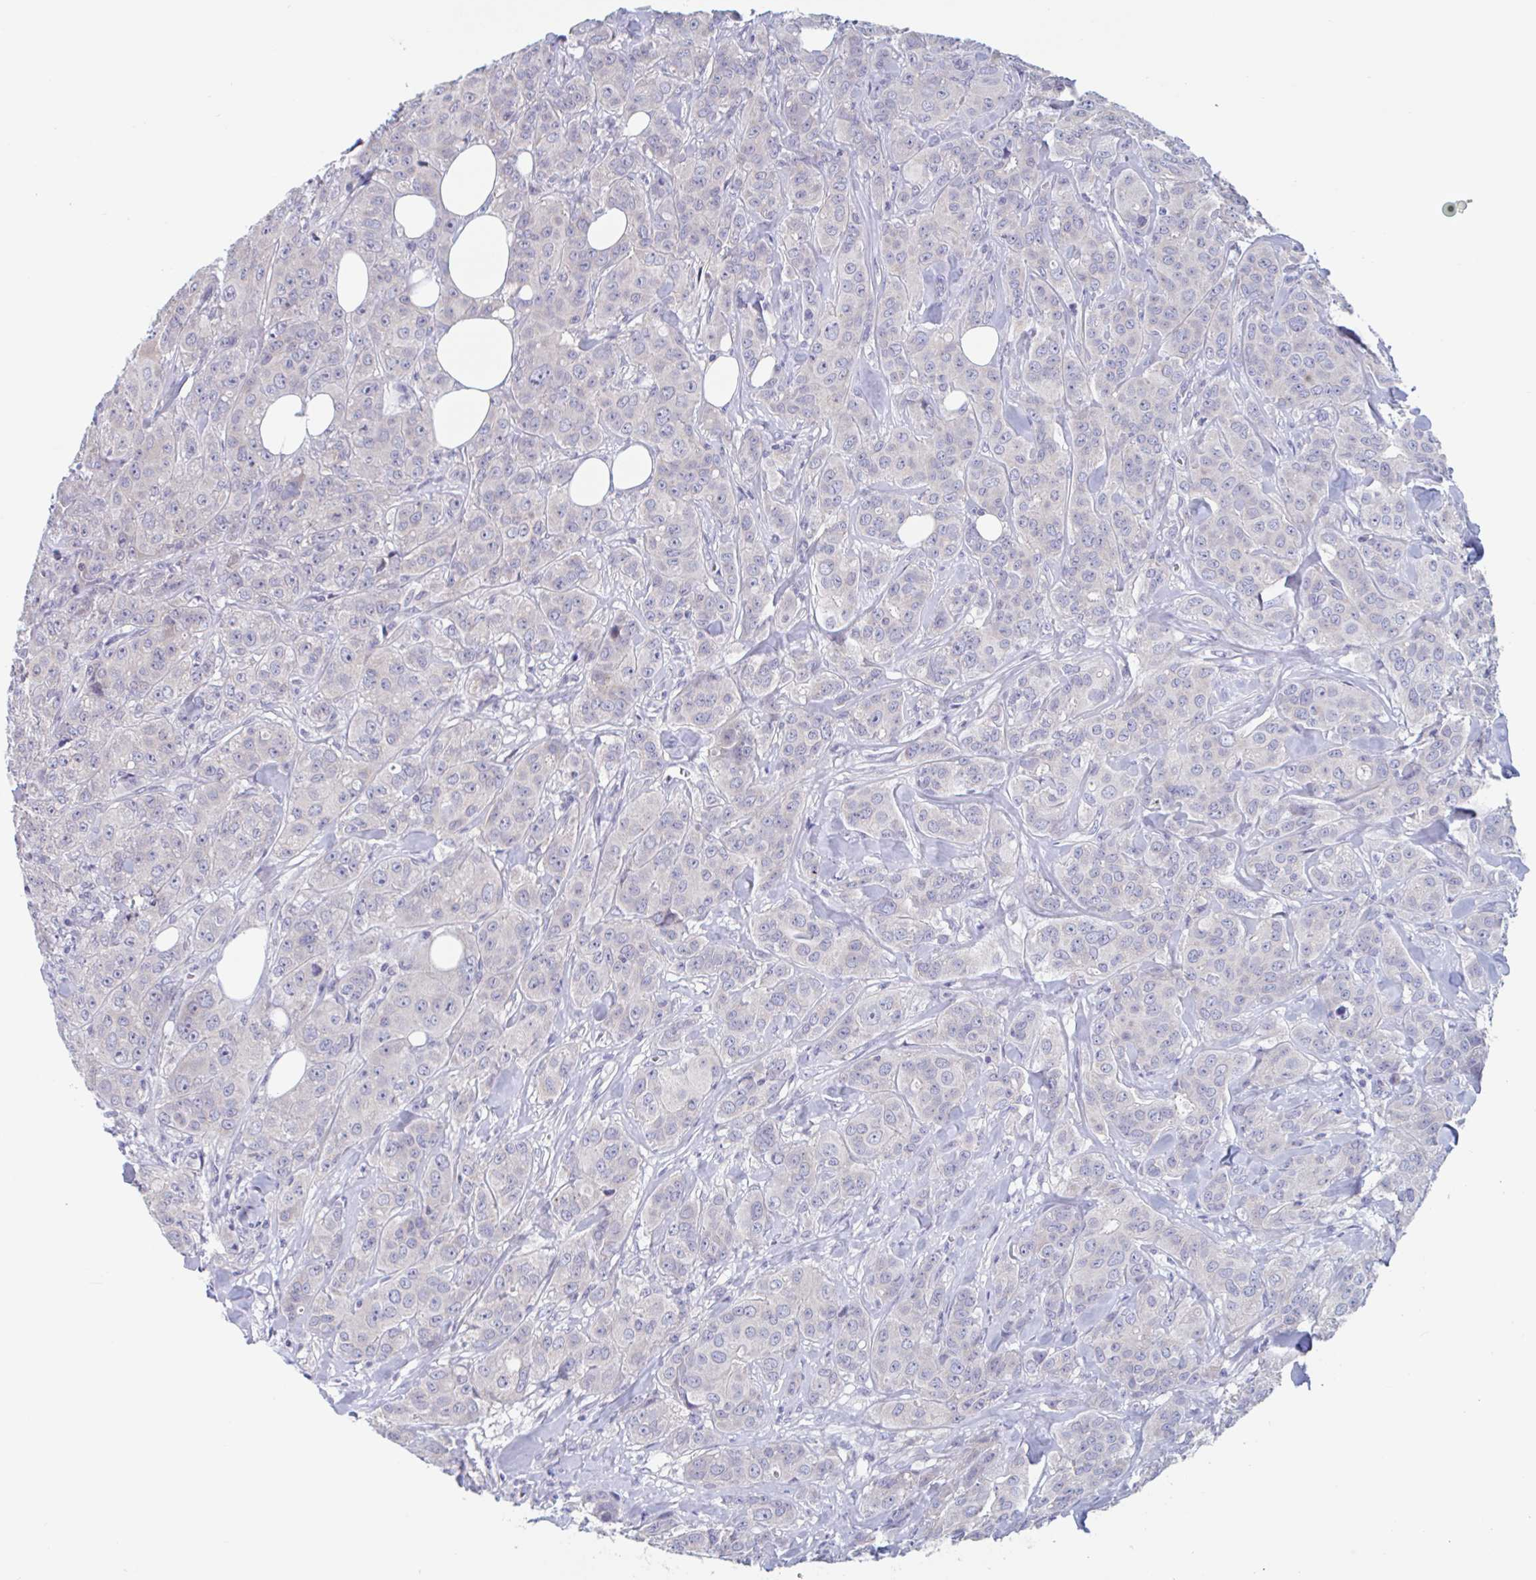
{"staining": {"intensity": "negative", "quantity": "none", "location": "none"}, "tissue": "breast cancer", "cell_type": "Tumor cells", "image_type": "cancer", "snomed": [{"axis": "morphology", "description": "Normal tissue, NOS"}, {"axis": "morphology", "description": "Duct carcinoma"}, {"axis": "topography", "description": "Breast"}], "caption": "Breast invasive ductal carcinoma was stained to show a protein in brown. There is no significant expression in tumor cells.", "gene": "UNKL", "patient": {"sex": "female", "age": 43}}